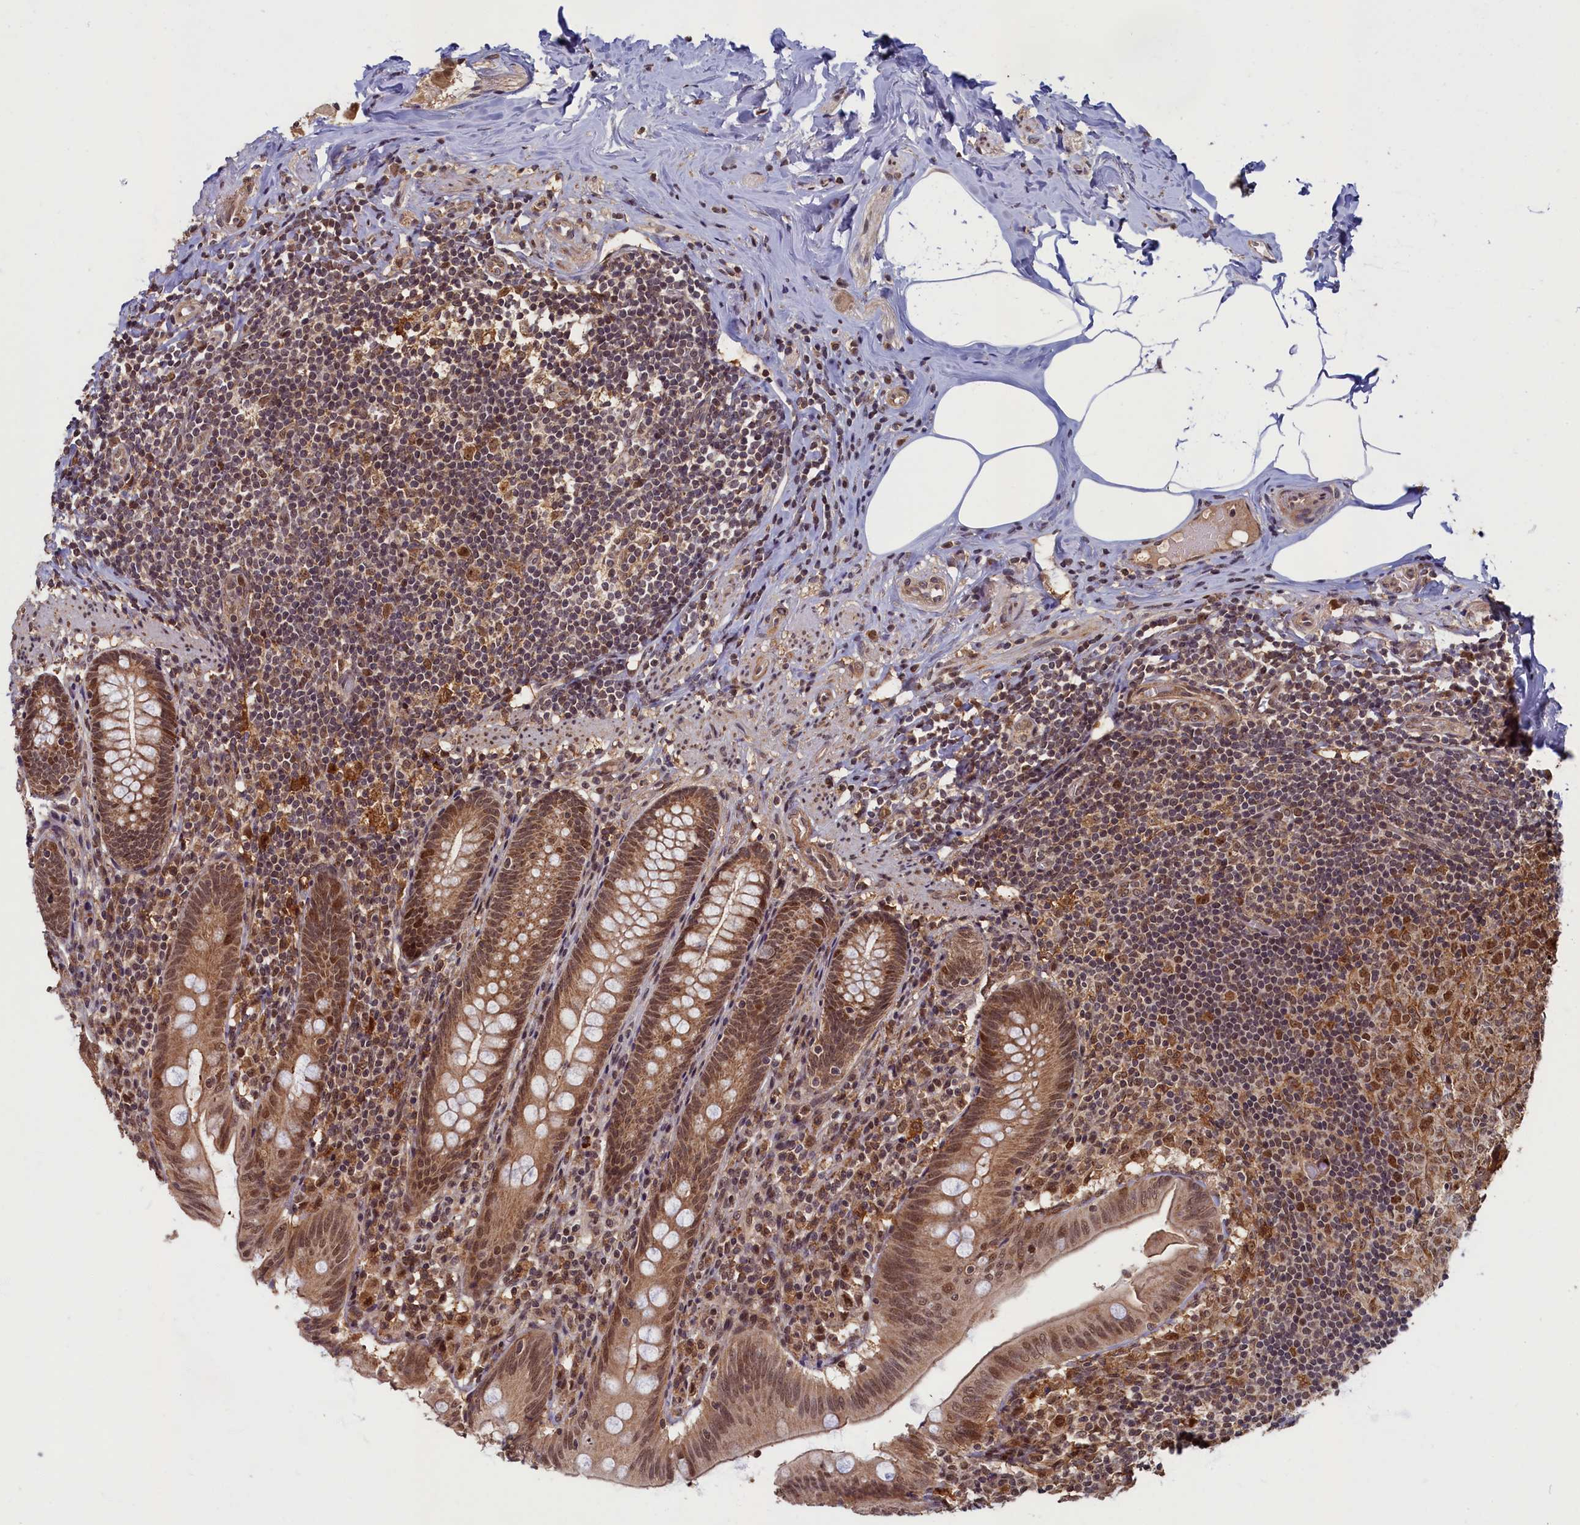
{"staining": {"intensity": "moderate", "quantity": ">75%", "location": "cytoplasmic/membranous,nuclear"}, "tissue": "appendix", "cell_type": "Glandular cells", "image_type": "normal", "snomed": [{"axis": "morphology", "description": "Normal tissue, NOS"}, {"axis": "topography", "description": "Appendix"}], "caption": "Moderate cytoplasmic/membranous,nuclear positivity for a protein is seen in about >75% of glandular cells of benign appendix using immunohistochemistry (IHC).", "gene": "BRCA1", "patient": {"sex": "male", "age": 55}}